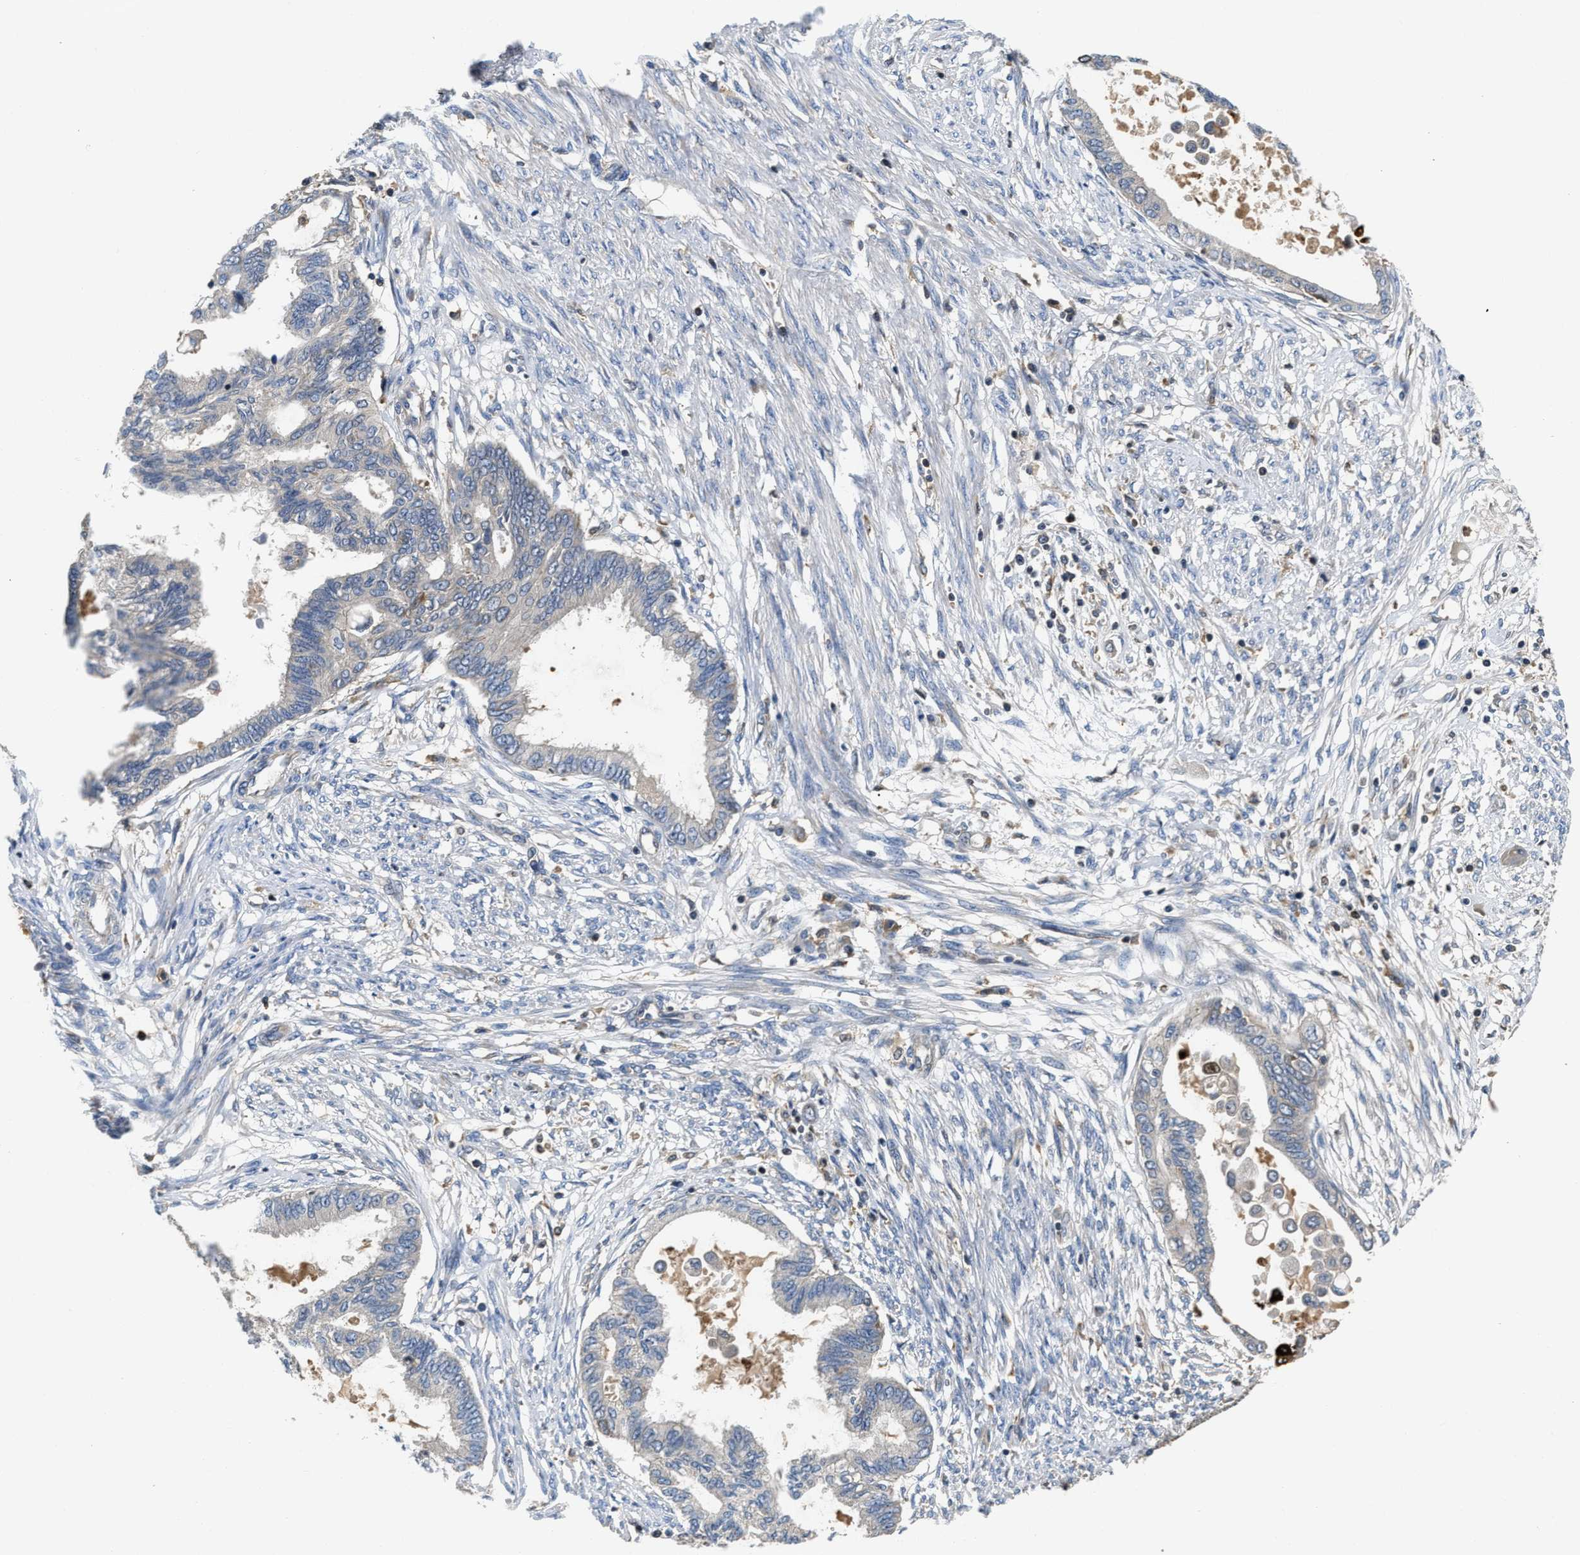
{"staining": {"intensity": "negative", "quantity": "none", "location": "none"}, "tissue": "cervical cancer", "cell_type": "Tumor cells", "image_type": "cancer", "snomed": [{"axis": "morphology", "description": "Normal tissue, NOS"}, {"axis": "morphology", "description": "Adenocarcinoma, NOS"}, {"axis": "topography", "description": "Cervix"}, {"axis": "topography", "description": "Endometrium"}], "caption": "The IHC micrograph has no significant staining in tumor cells of adenocarcinoma (cervical) tissue.", "gene": "OSTF1", "patient": {"sex": "female", "age": 86}}